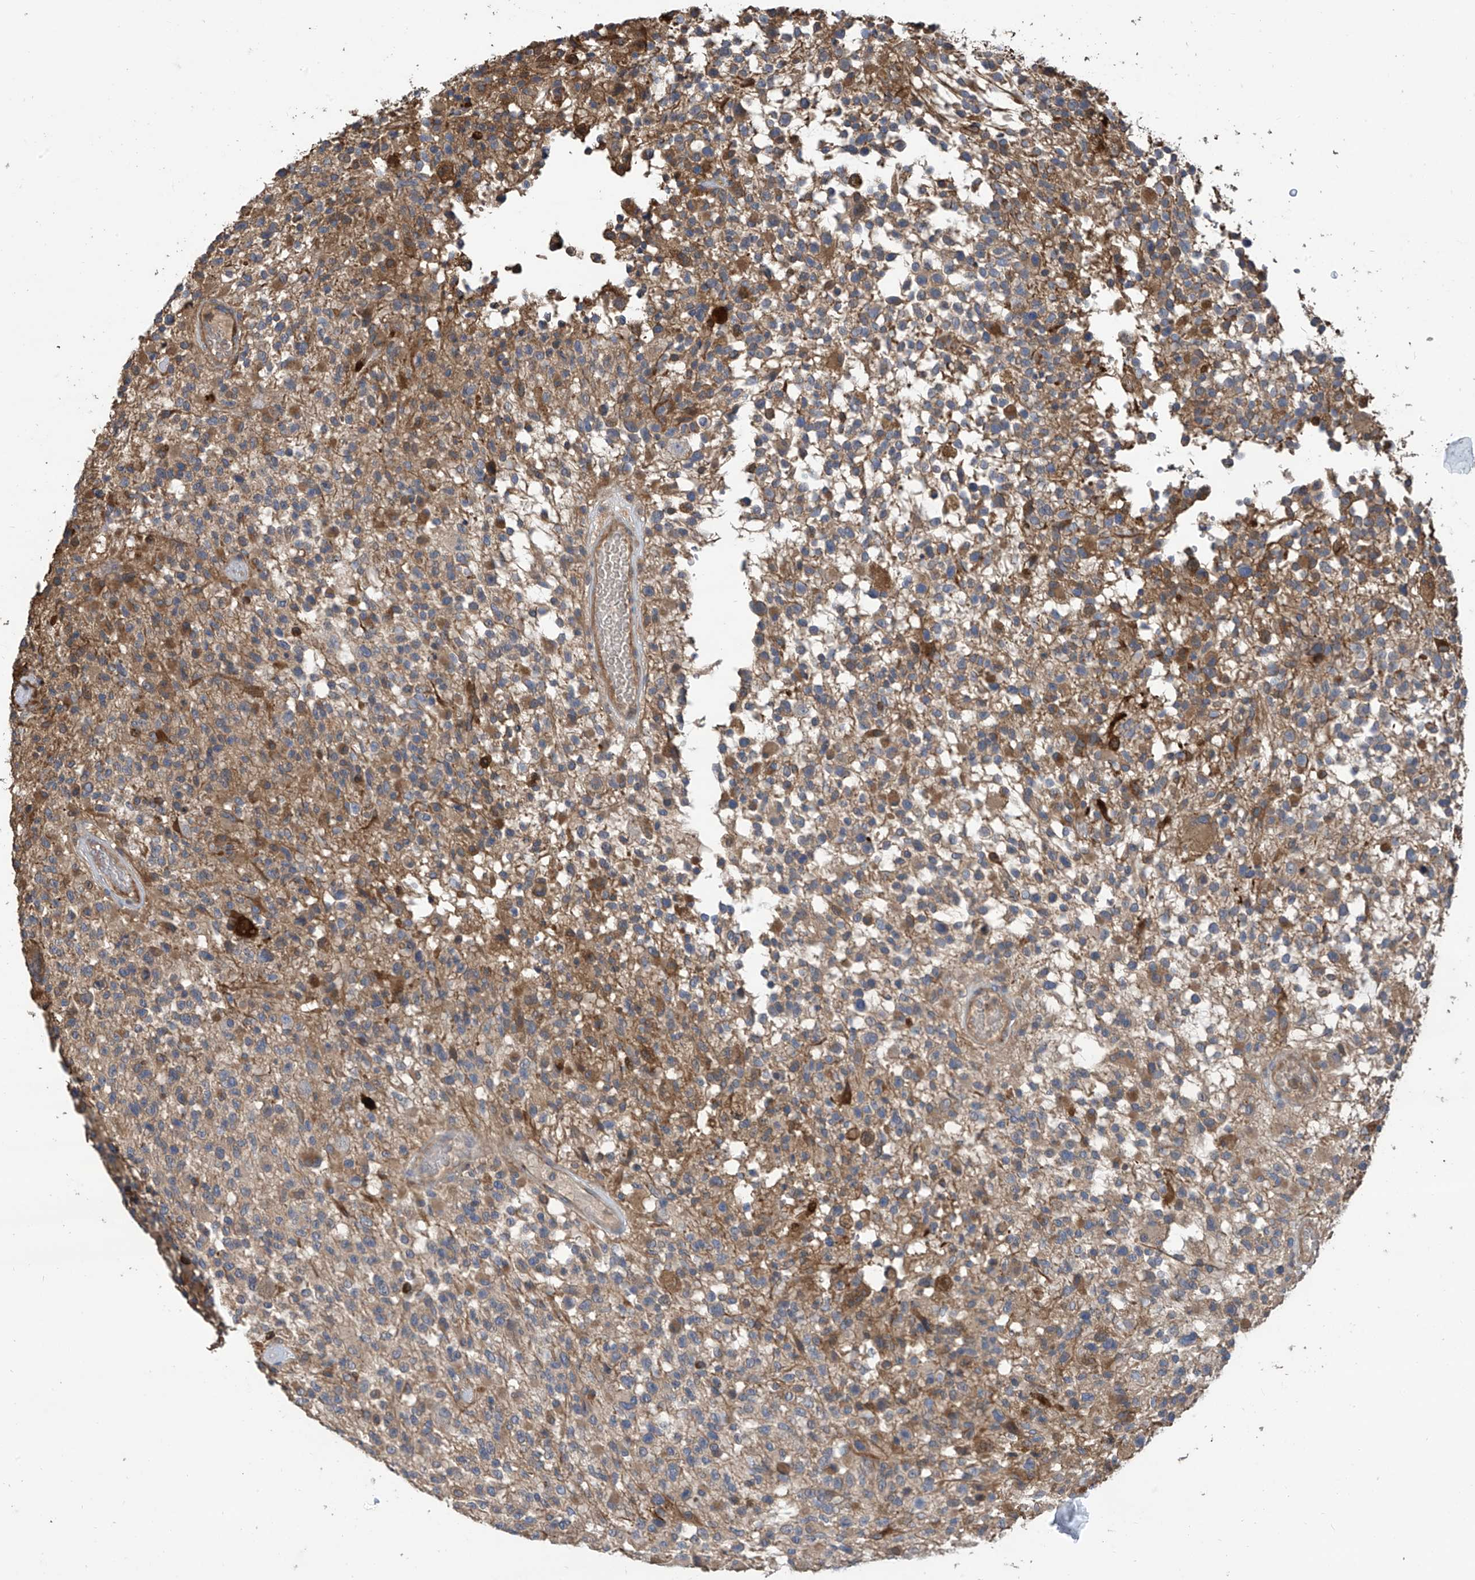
{"staining": {"intensity": "weak", "quantity": "25%-75%", "location": "cytoplasmic/membranous"}, "tissue": "glioma", "cell_type": "Tumor cells", "image_type": "cancer", "snomed": [{"axis": "morphology", "description": "Glioma, malignant, High grade"}, {"axis": "morphology", "description": "Glioblastoma, NOS"}, {"axis": "topography", "description": "Brain"}], "caption": "A brown stain labels weak cytoplasmic/membranous positivity of a protein in glioblastoma tumor cells.", "gene": "PHACTR4", "patient": {"sex": "male", "age": 60}}